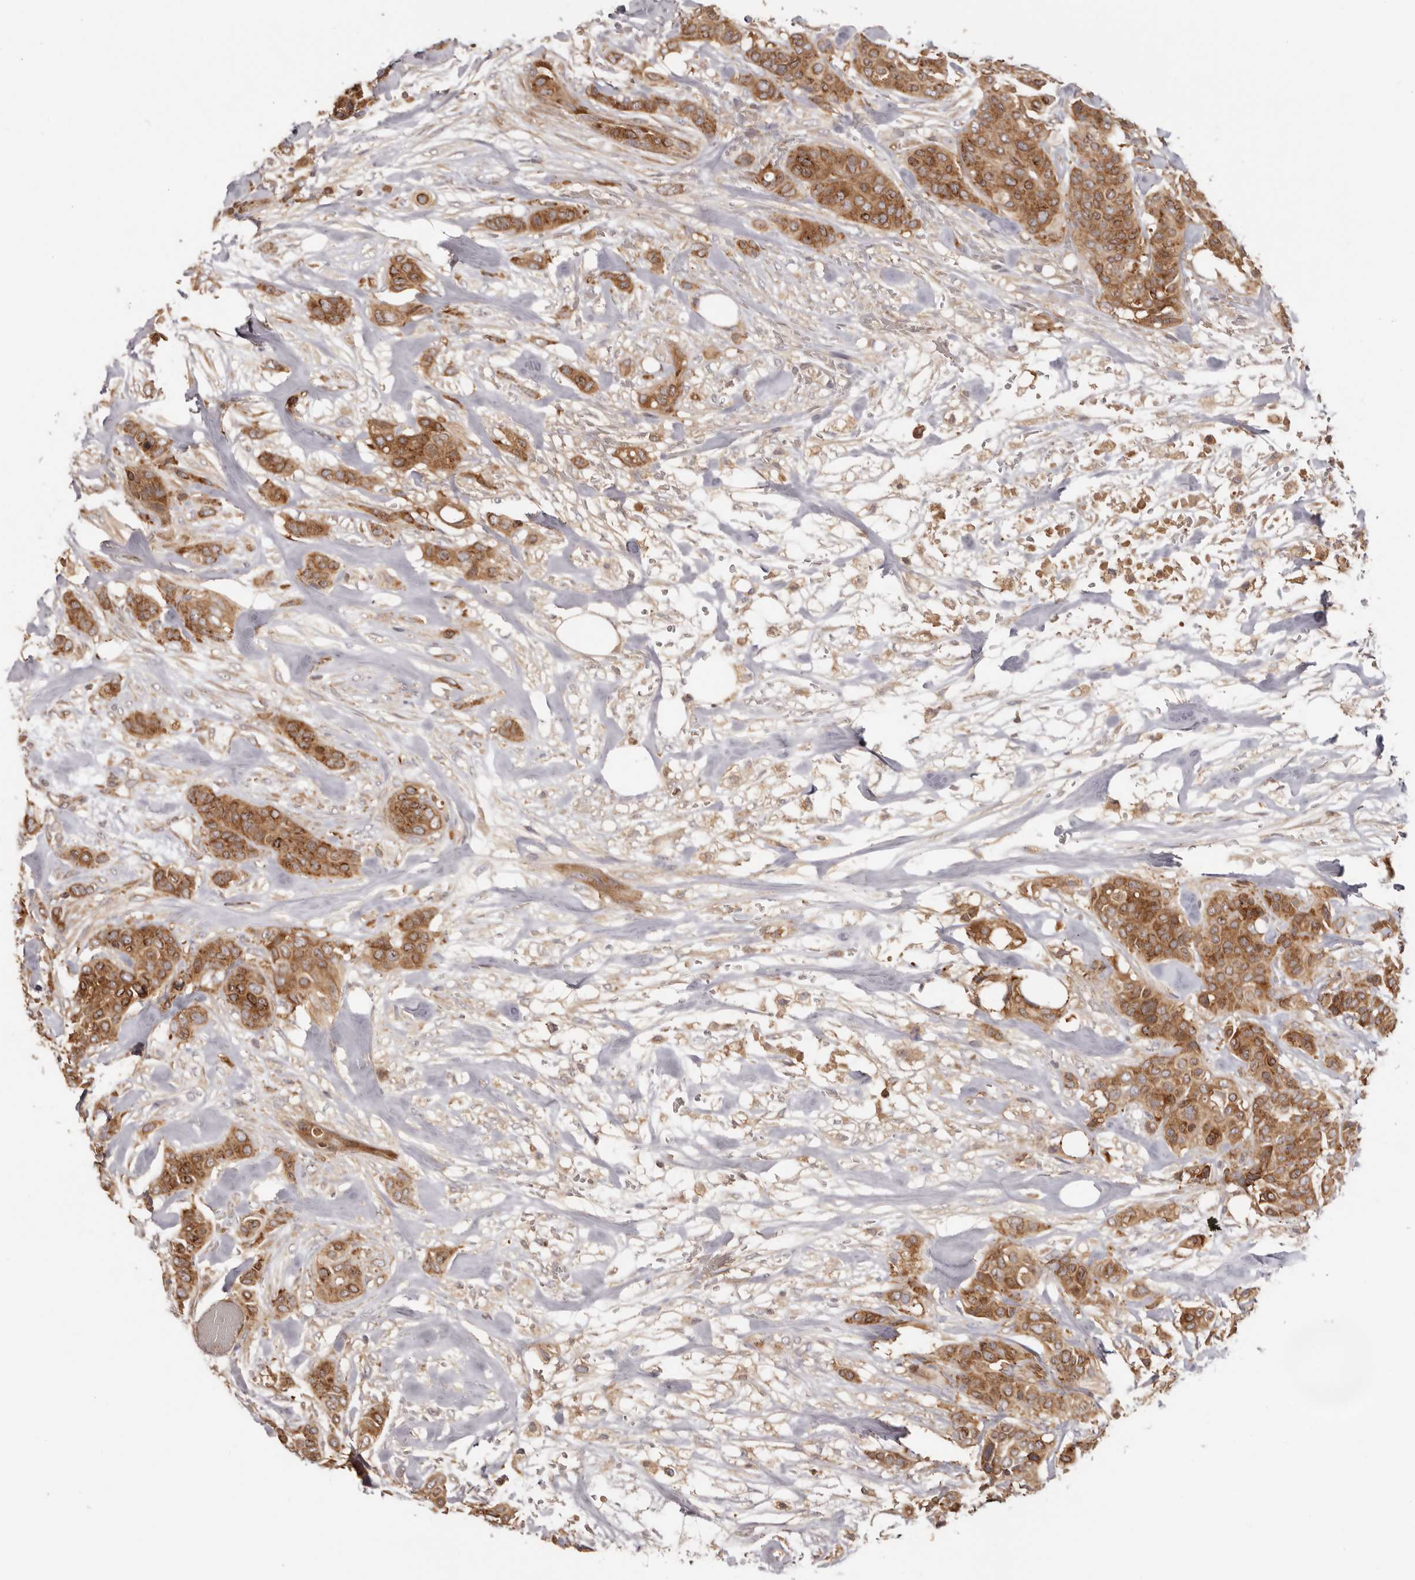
{"staining": {"intensity": "strong", "quantity": ">75%", "location": "cytoplasmic/membranous,nuclear"}, "tissue": "breast cancer", "cell_type": "Tumor cells", "image_type": "cancer", "snomed": [{"axis": "morphology", "description": "Lobular carcinoma"}, {"axis": "topography", "description": "Breast"}], "caption": "IHC image of neoplastic tissue: human breast lobular carcinoma stained using immunohistochemistry (IHC) displays high levels of strong protein expression localized specifically in the cytoplasmic/membranous and nuclear of tumor cells, appearing as a cytoplasmic/membranous and nuclear brown color.", "gene": "EEF1E1", "patient": {"sex": "female", "age": 51}}